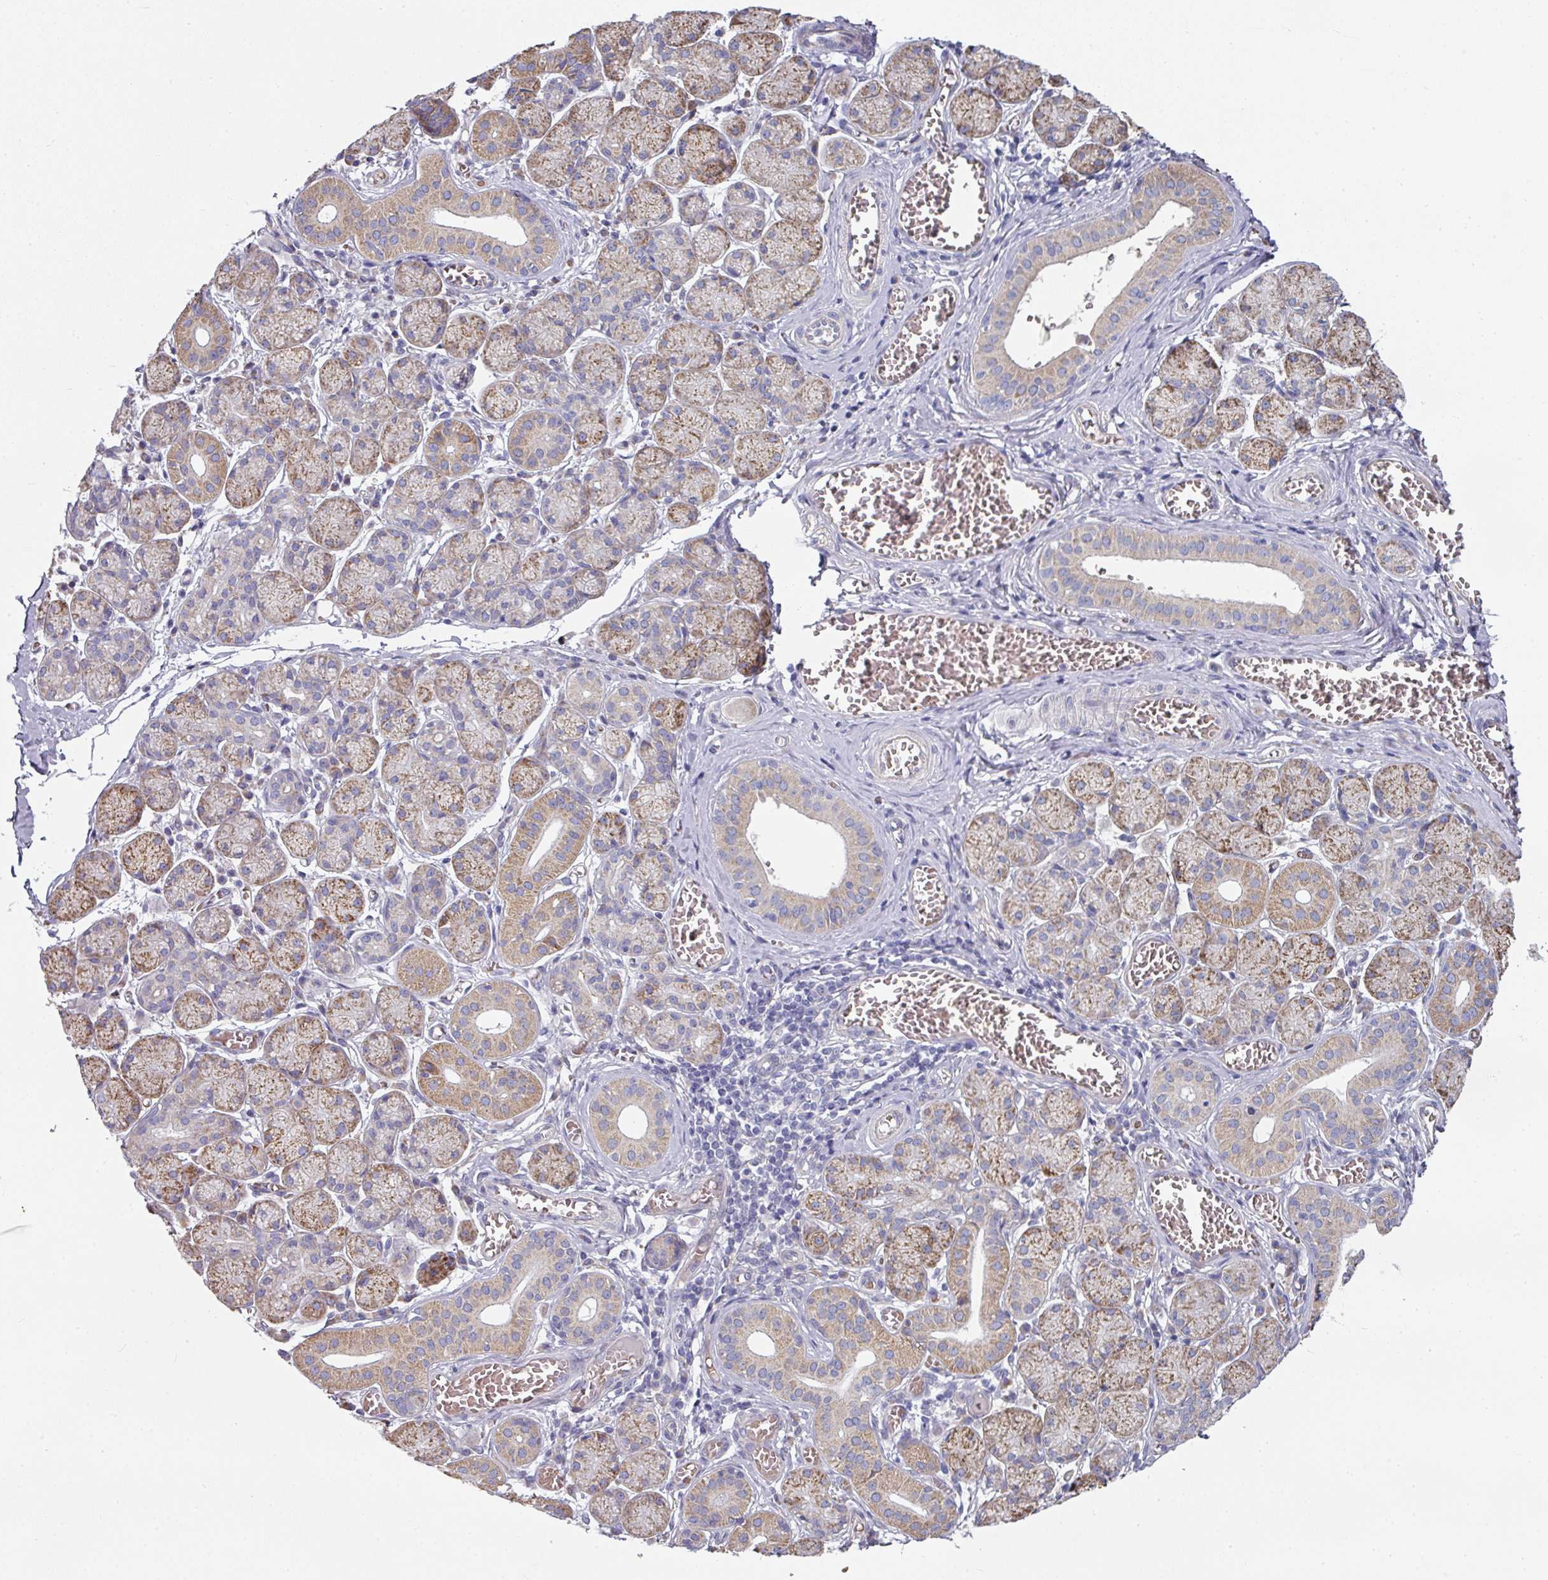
{"staining": {"intensity": "moderate", "quantity": "25%-75%", "location": "cytoplasmic/membranous"}, "tissue": "salivary gland", "cell_type": "Glandular cells", "image_type": "normal", "snomed": [{"axis": "morphology", "description": "Normal tissue, NOS"}, {"axis": "topography", "description": "Salivary gland"}], "caption": "A brown stain shows moderate cytoplasmic/membranous staining of a protein in glandular cells of benign salivary gland.", "gene": "PYROXD2", "patient": {"sex": "female", "age": 24}}